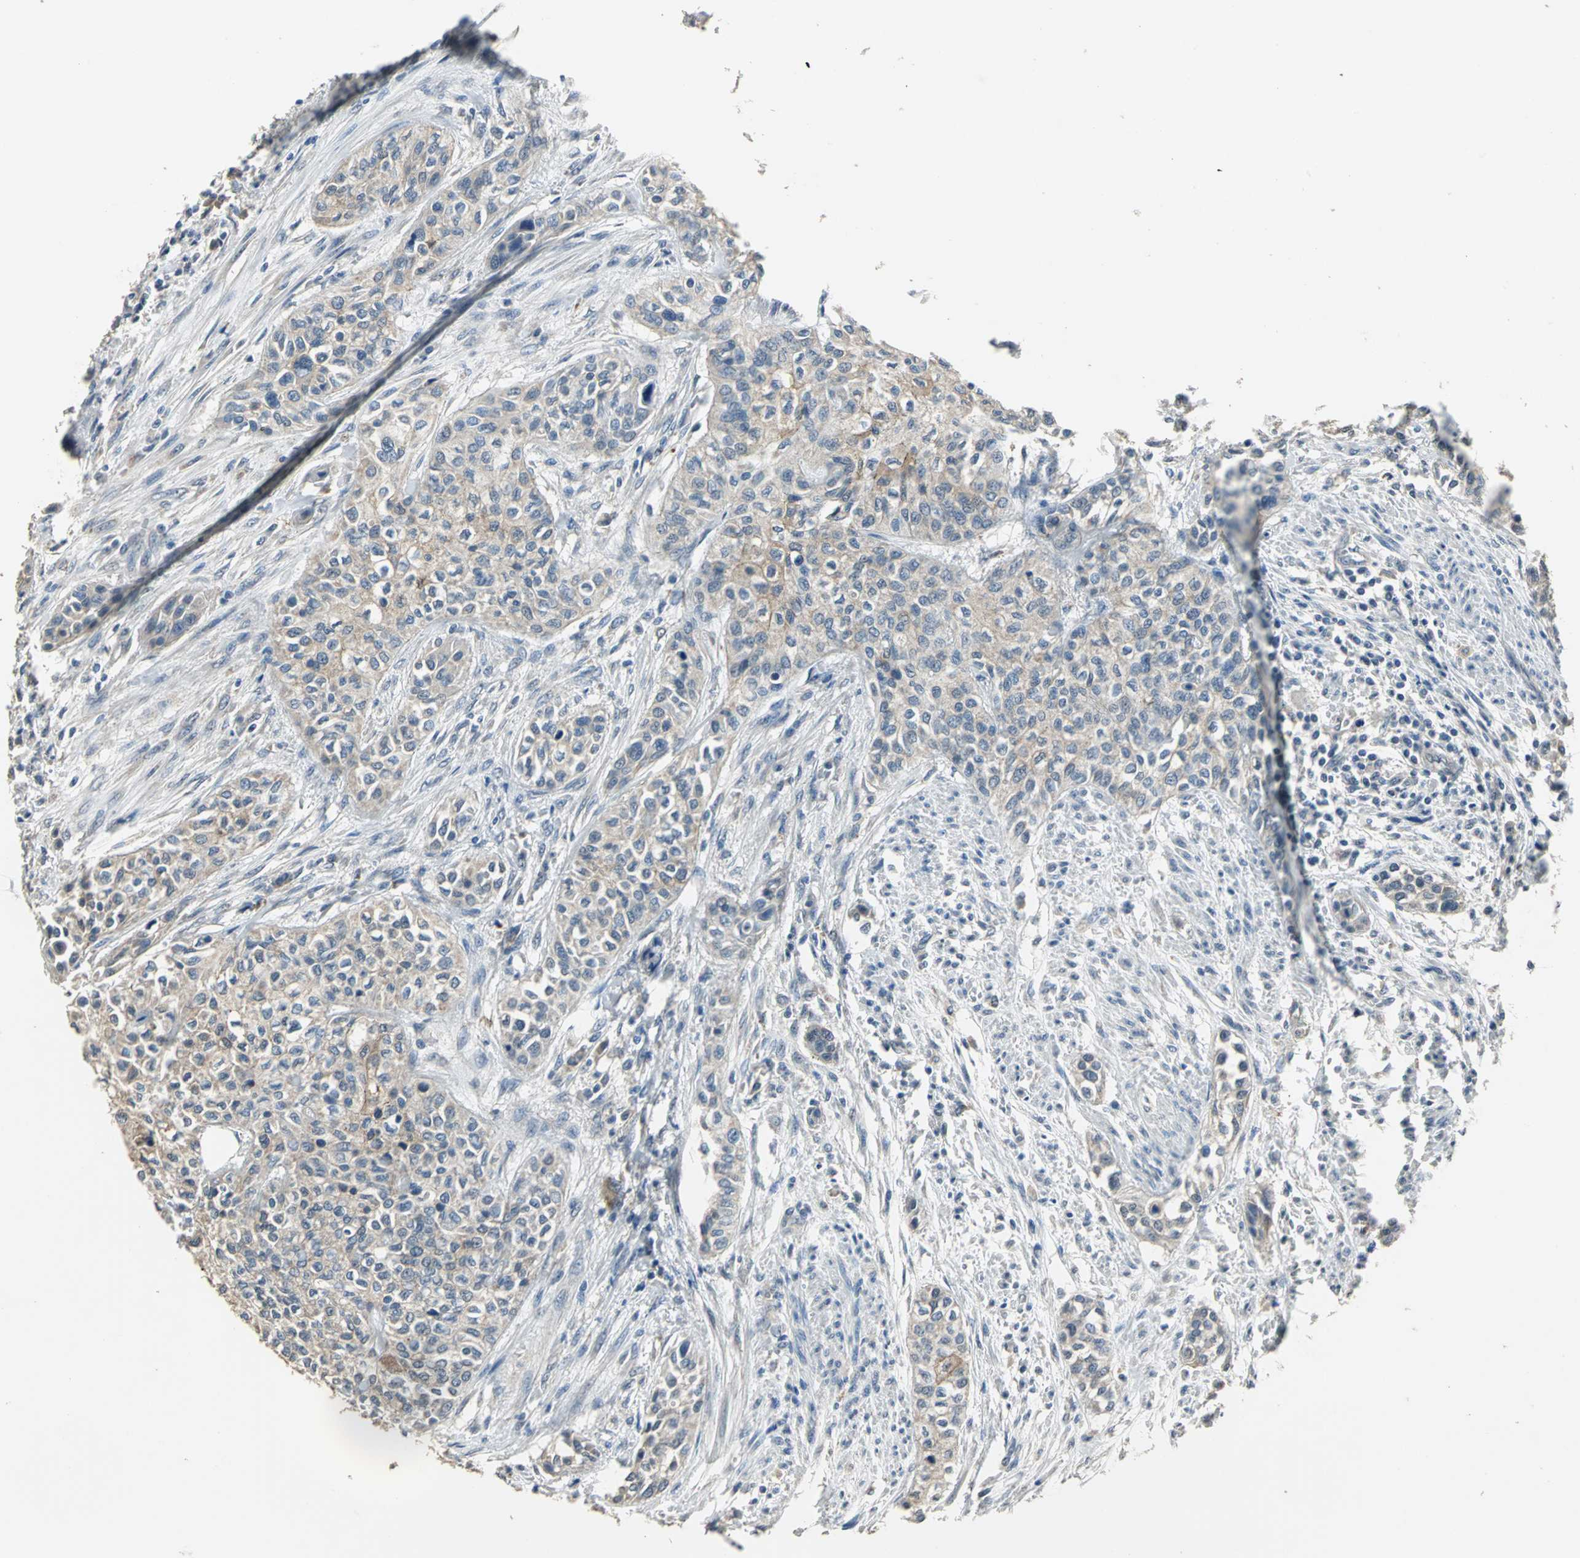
{"staining": {"intensity": "moderate", "quantity": ">75%", "location": "cytoplasmic/membranous"}, "tissue": "urothelial cancer", "cell_type": "Tumor cells", "image_type": "cancer", "snomed": [{"axis": "morphology", "description": "Urothelial carcinoma, High grade"}, {"axis": "topography", "description": "Urinary bladder"}], "caption": "Human high-grade urothelial carcinoma stained with a brown dye shows moderate cytoplasmic/membranous positive positivity in about >75% of tumor cells.", "gene": "OCLN", "patient": {"sex": "male", "age": 74}}